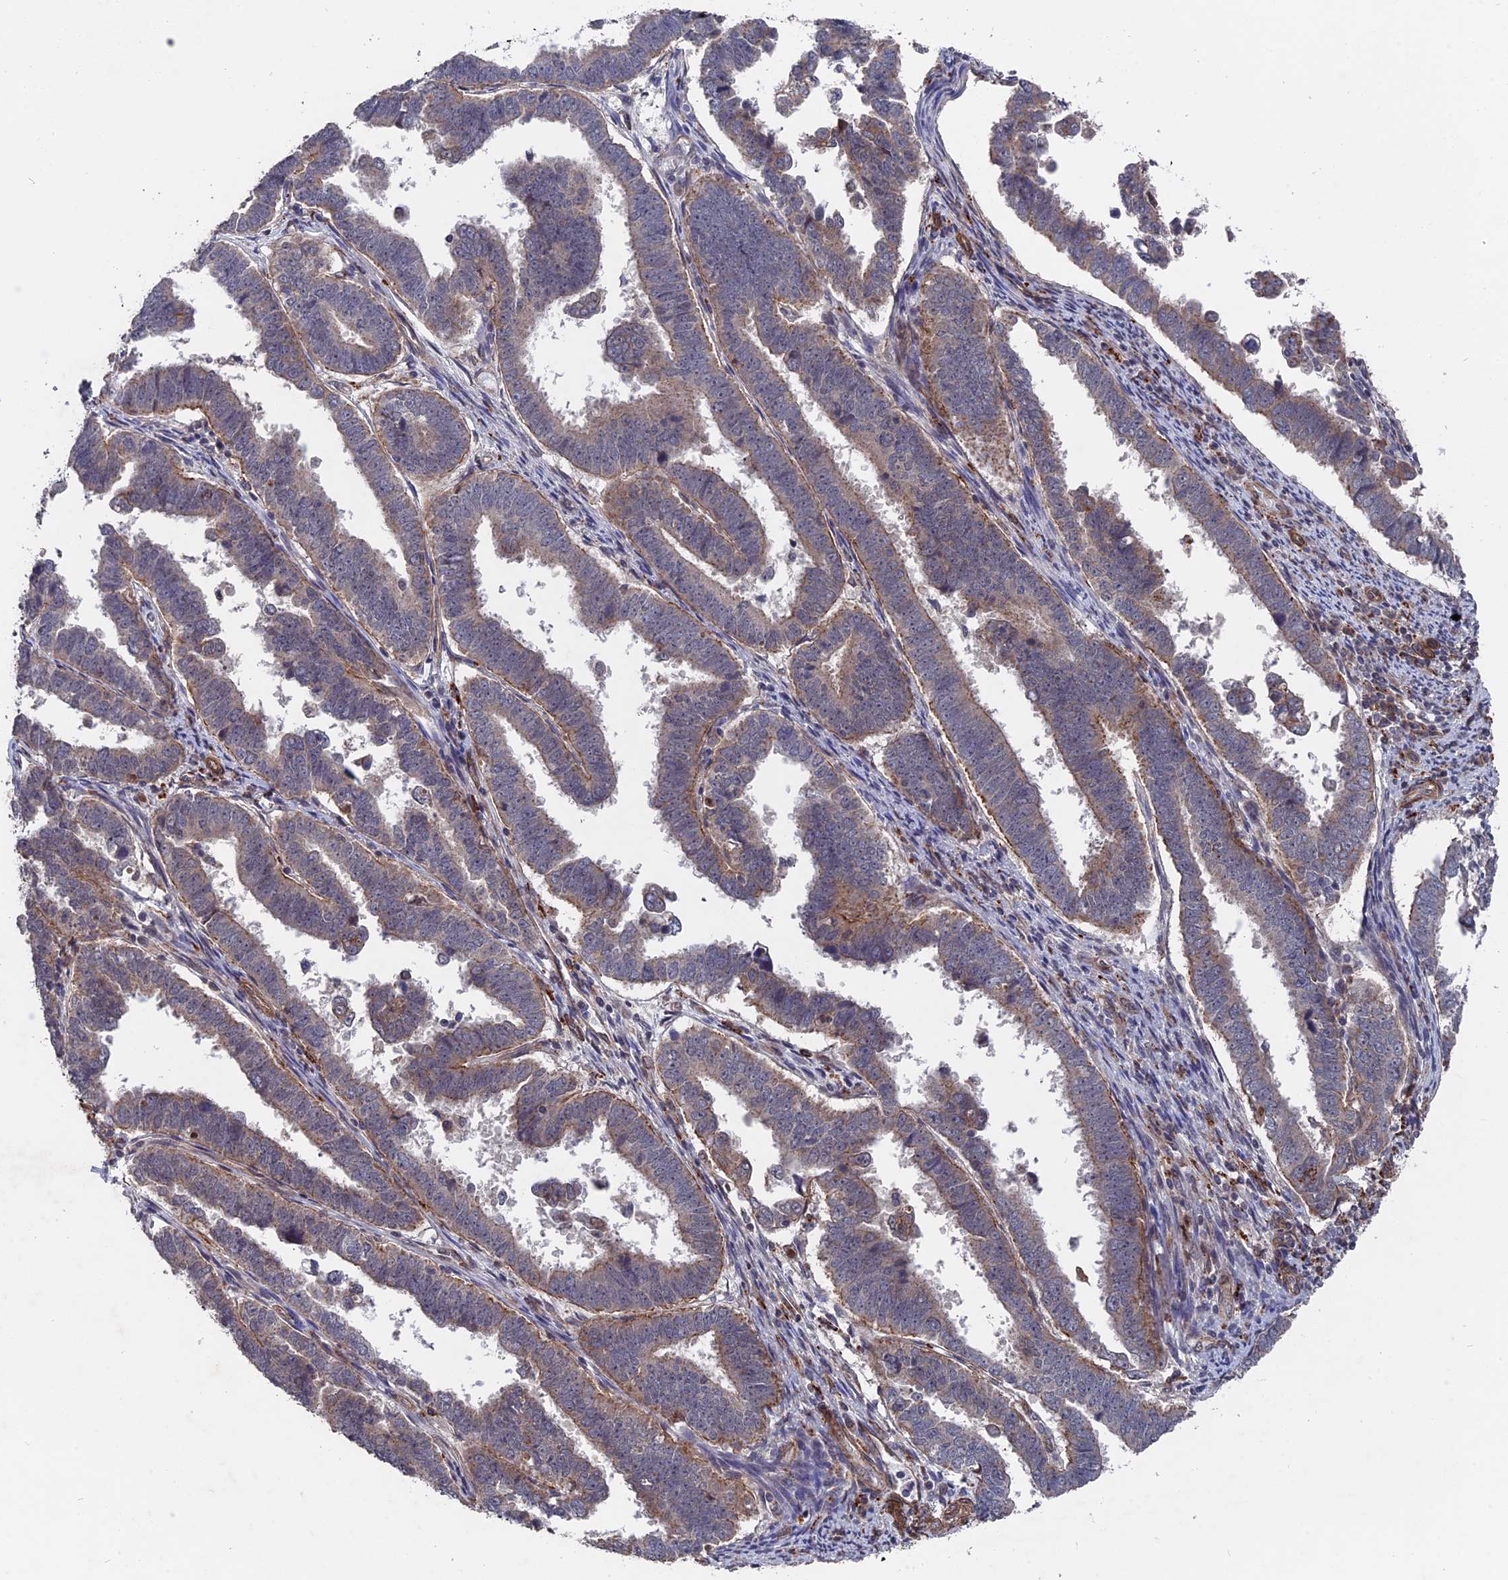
{"staining": {"intensity": "weak", "quantity": "25%-75%", "location": "cytoplasmic/membranous"}, "tissue": "endometrial cancer", "cell_type": "Tumor cells", "image_type": "cancer", "snomed": [{"axis": "morphology", "description": "Adenocarcinoma, NOS"}, {"axis": "topography", "description": "Endometrium"}], "caption": "Human endometrial adenocarcinoma stained for a protein (brown) displays weak cytoplasmic/membranous positive positivity in about 25%-75% of tumor cells.", "gene": "NOSIP", "patient": {"sex": "female", "age": 75}}